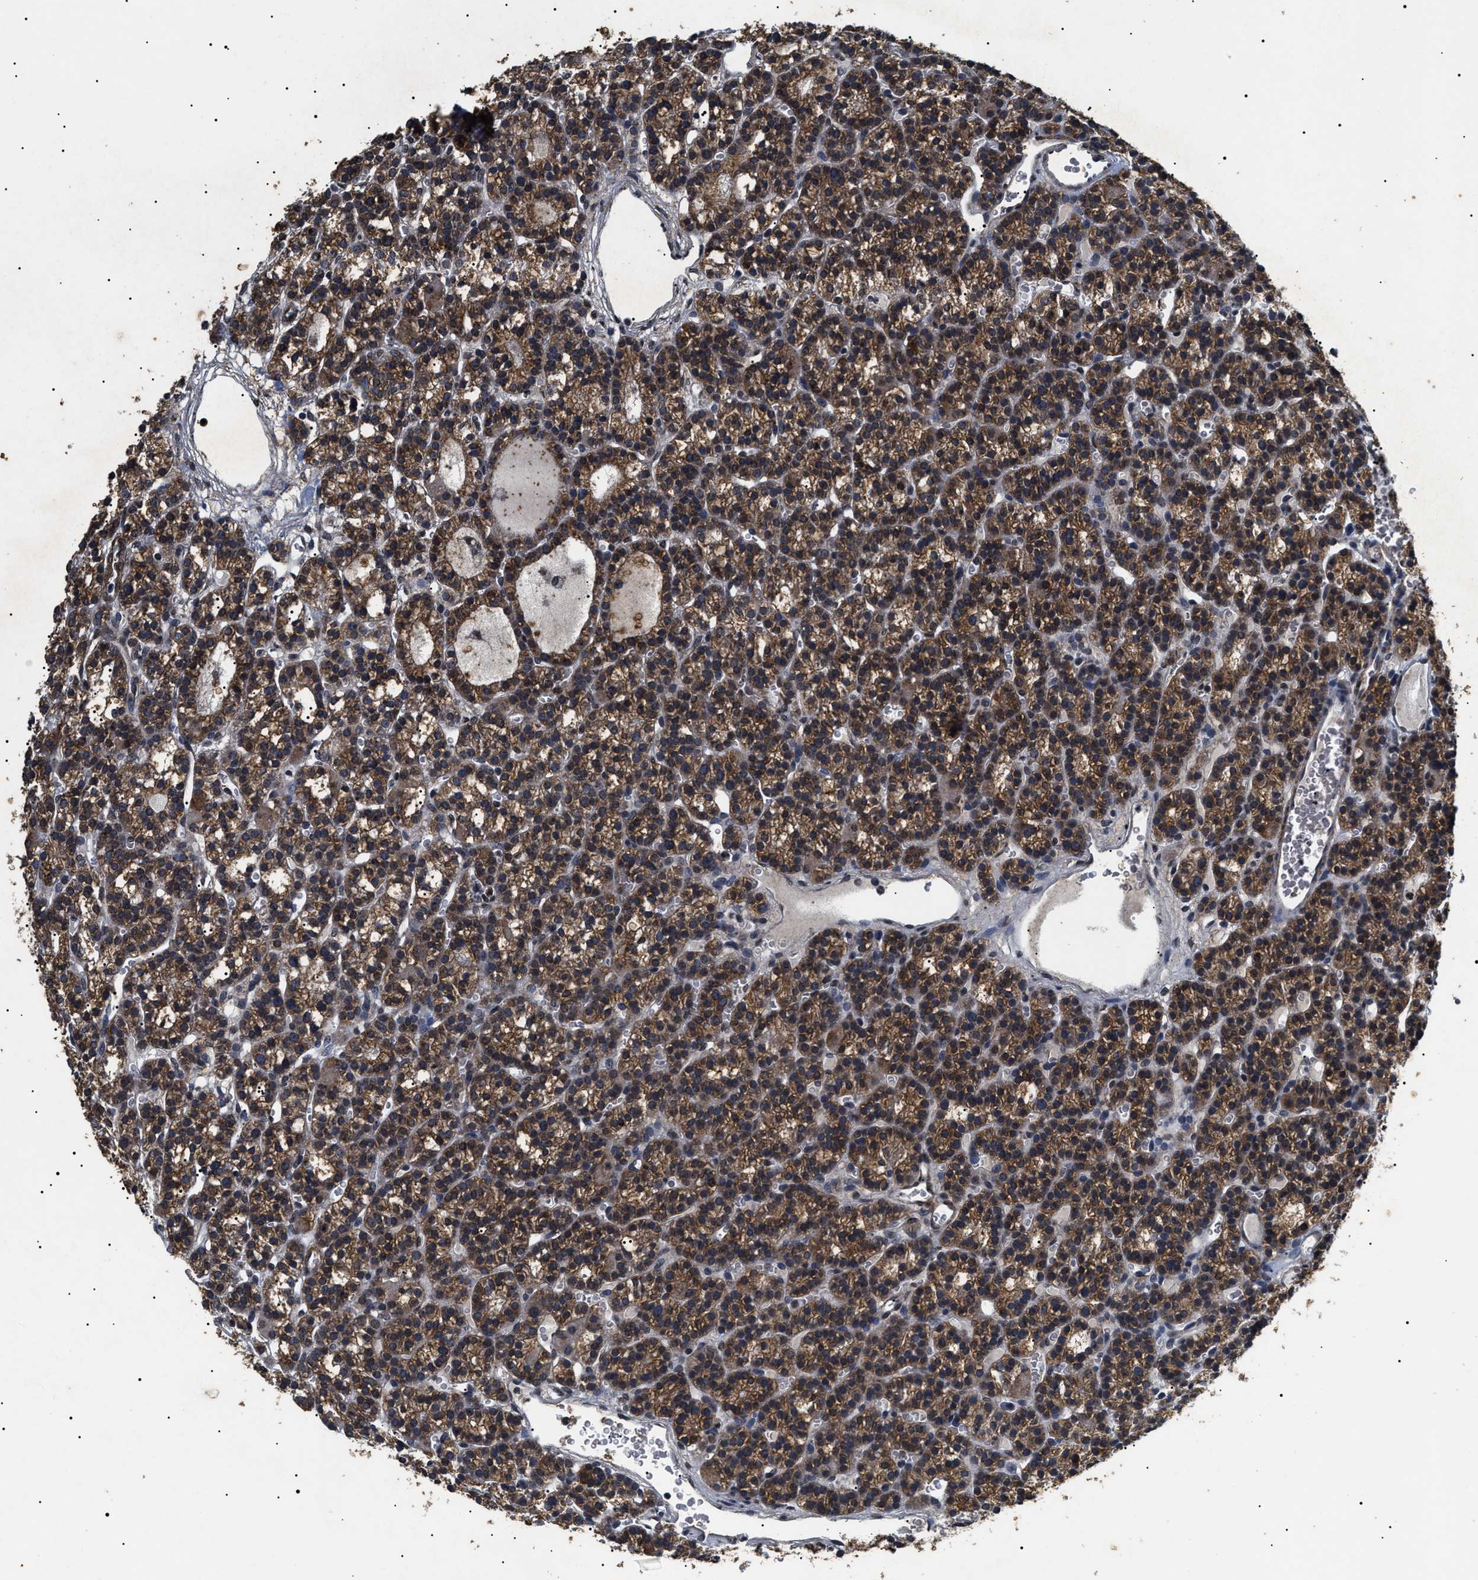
{"staining": {"intensity": "strong", "quantity": ">75%", "location": "cytoplasmic/membranous"}, "tissue": "parathyroid gland", "cell_type": "Glandular cells", "image_type": "normal", "snomed": [{"axis": "morphology", "description": "Normal tissue, NOS"}, {"axis": "morphology", "description": "Adenoma, NOS"}, {"axis": "topography", "description": "Parathyroid gland"}], "caption": "Unremarkable parathyroid gland reveals strong cytoplasmic/membranous positivity in approximately >75% of glandular cells, visualized by immunohistochemistry.", "gene": "ANP32E", "patient": {"sex": "female", "age": 58}}